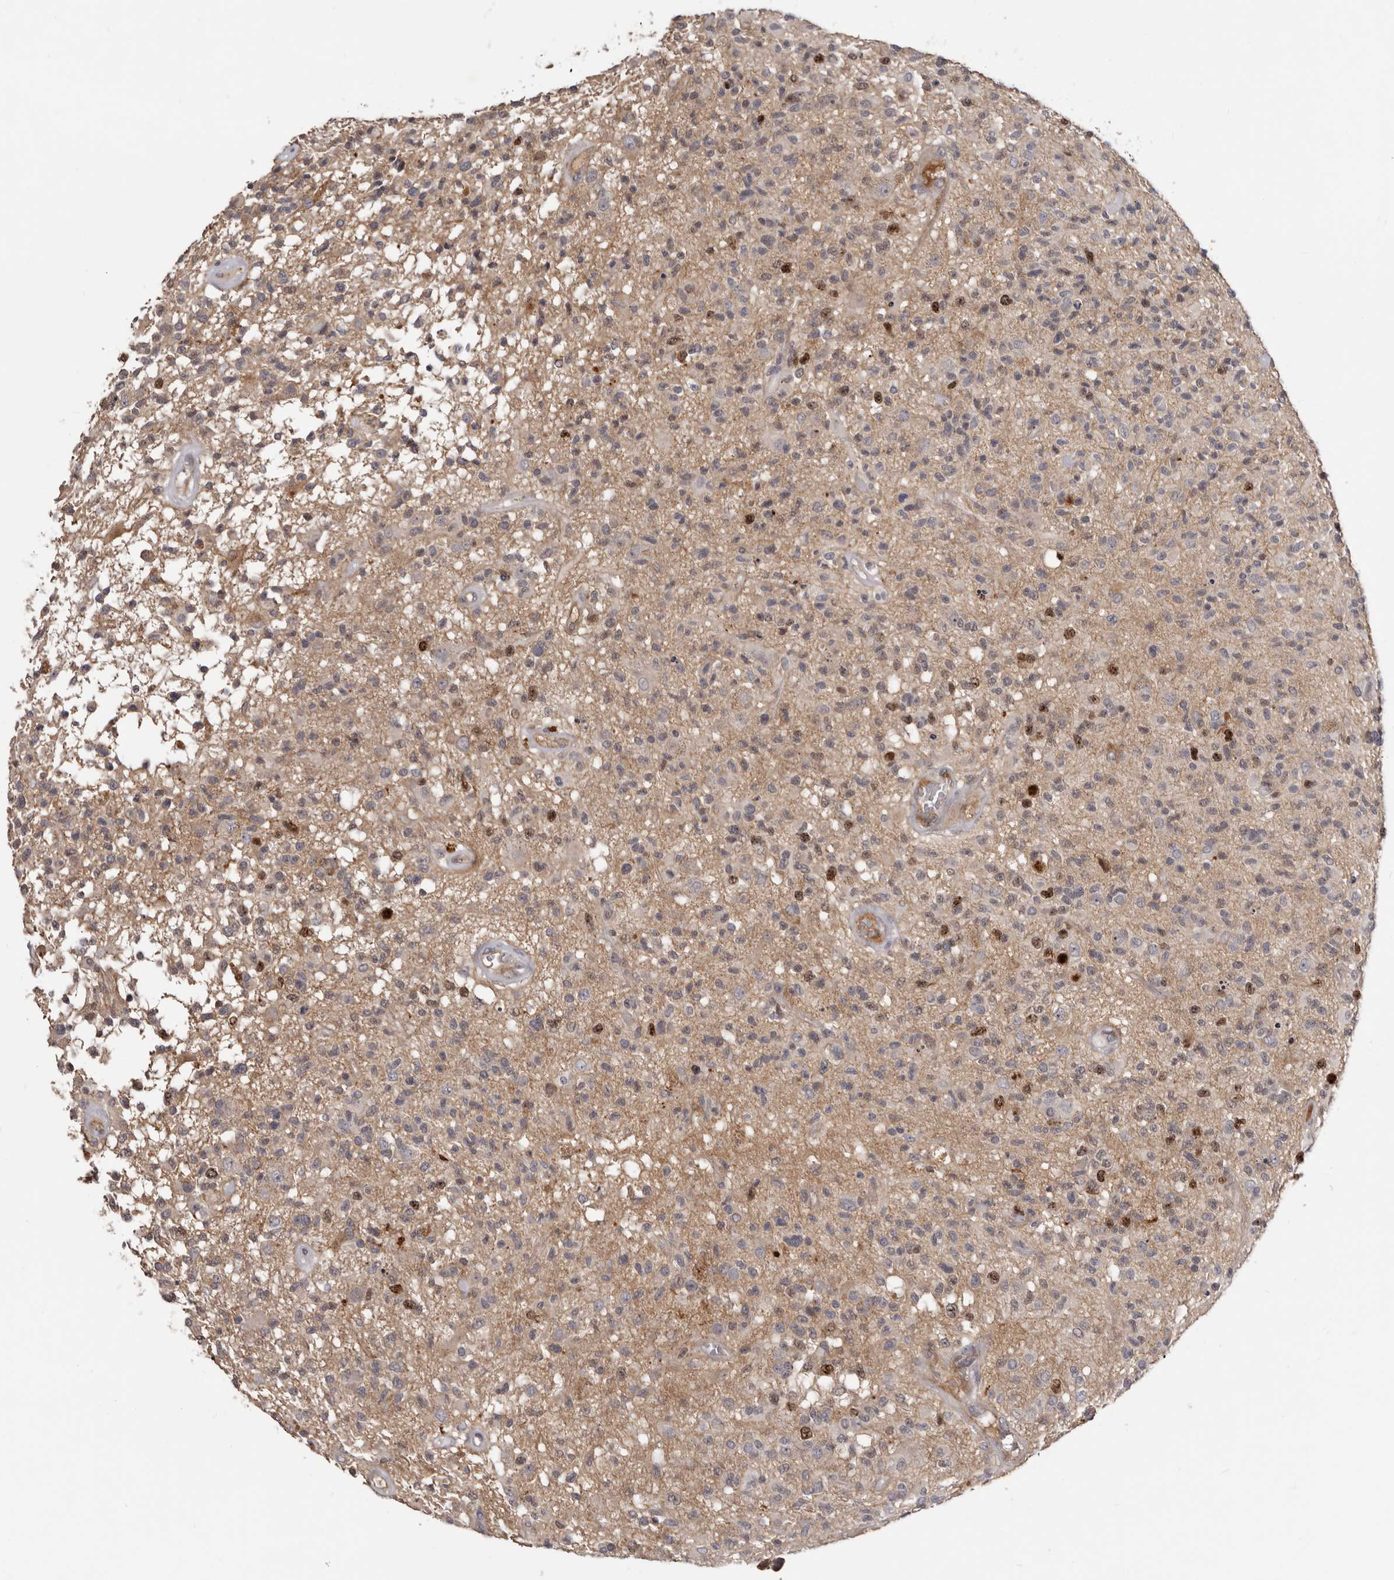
{"staining": {"intensity": "strong", "quantity": "<25%", "location": "nuclear"}, "tissue": "glioma", "cell_type": "Tumor cells", "image_type": "cancer", "snomed": [{"axis": "morphology", "description": "Glioma, malignant, High grade"}, {"axis": "morphology", "description": "Glioblastoma, NOS"}, {"axis": "topography", "description": "Brain"}], "caption": "Glioma stained for a protein (brown) shows strong nuclear positive expression in about <25% of tumor cells.", "gene": "CDCA8", "patient": {"sex": "male", "age": 60}}